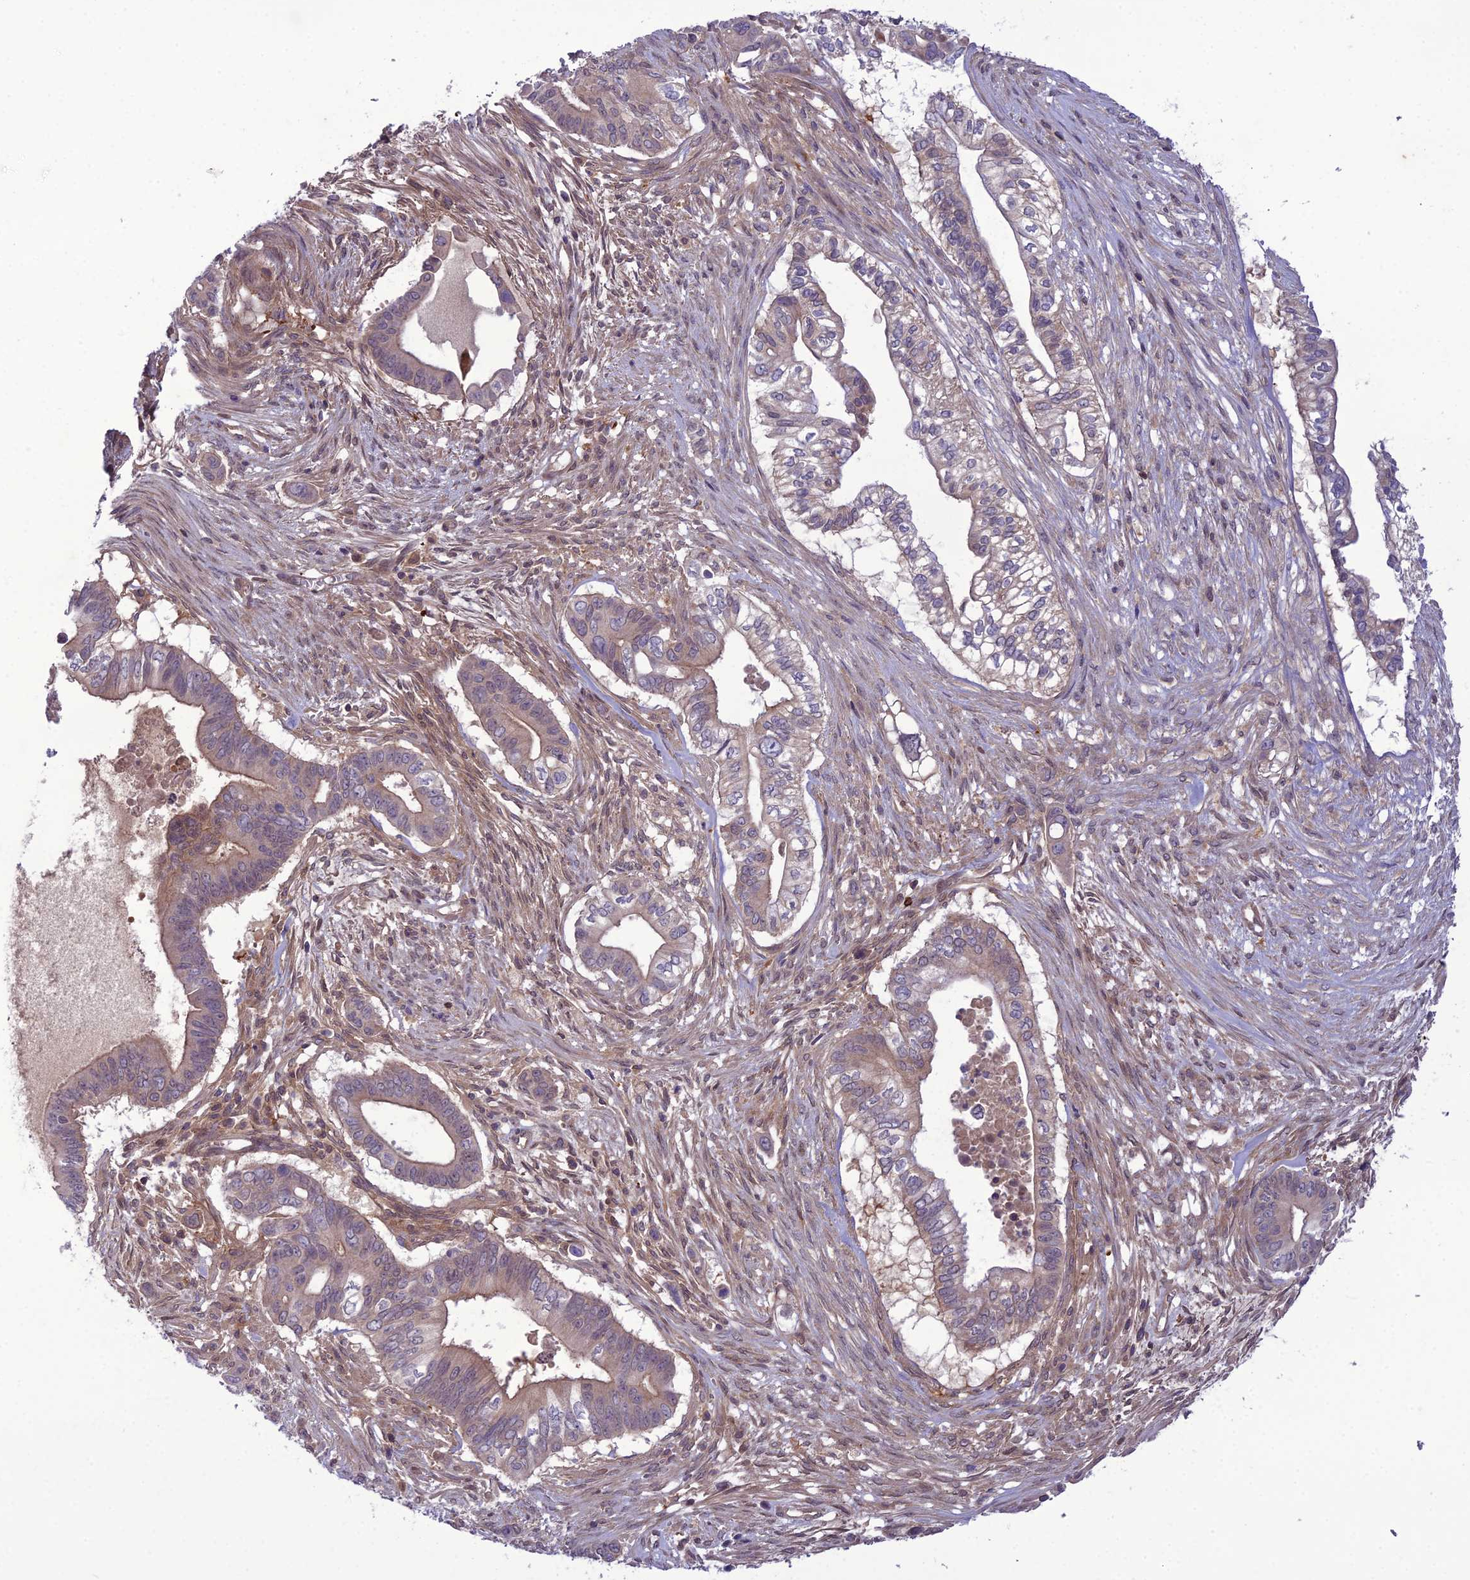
{"staining": {"intensity": "weak", "quantity": "25%-75%", "location": "cytoplasmic/membranous"}, "tissue": "pancreatic cancer", "cell_type": "Tumor cells", "image_type": "cancer", "snomed": [{"axis": "morphology", "description": "Adenocarcinoma, NOS"}, {"axis": "topography", "description": "Pancreas"}], "caption": "Human pancreatic cancer stained with a protein marker exhibits weak staining in tumor cells.", "gene": "GDF6", "patient": {"sex": "male", "age": 68}}